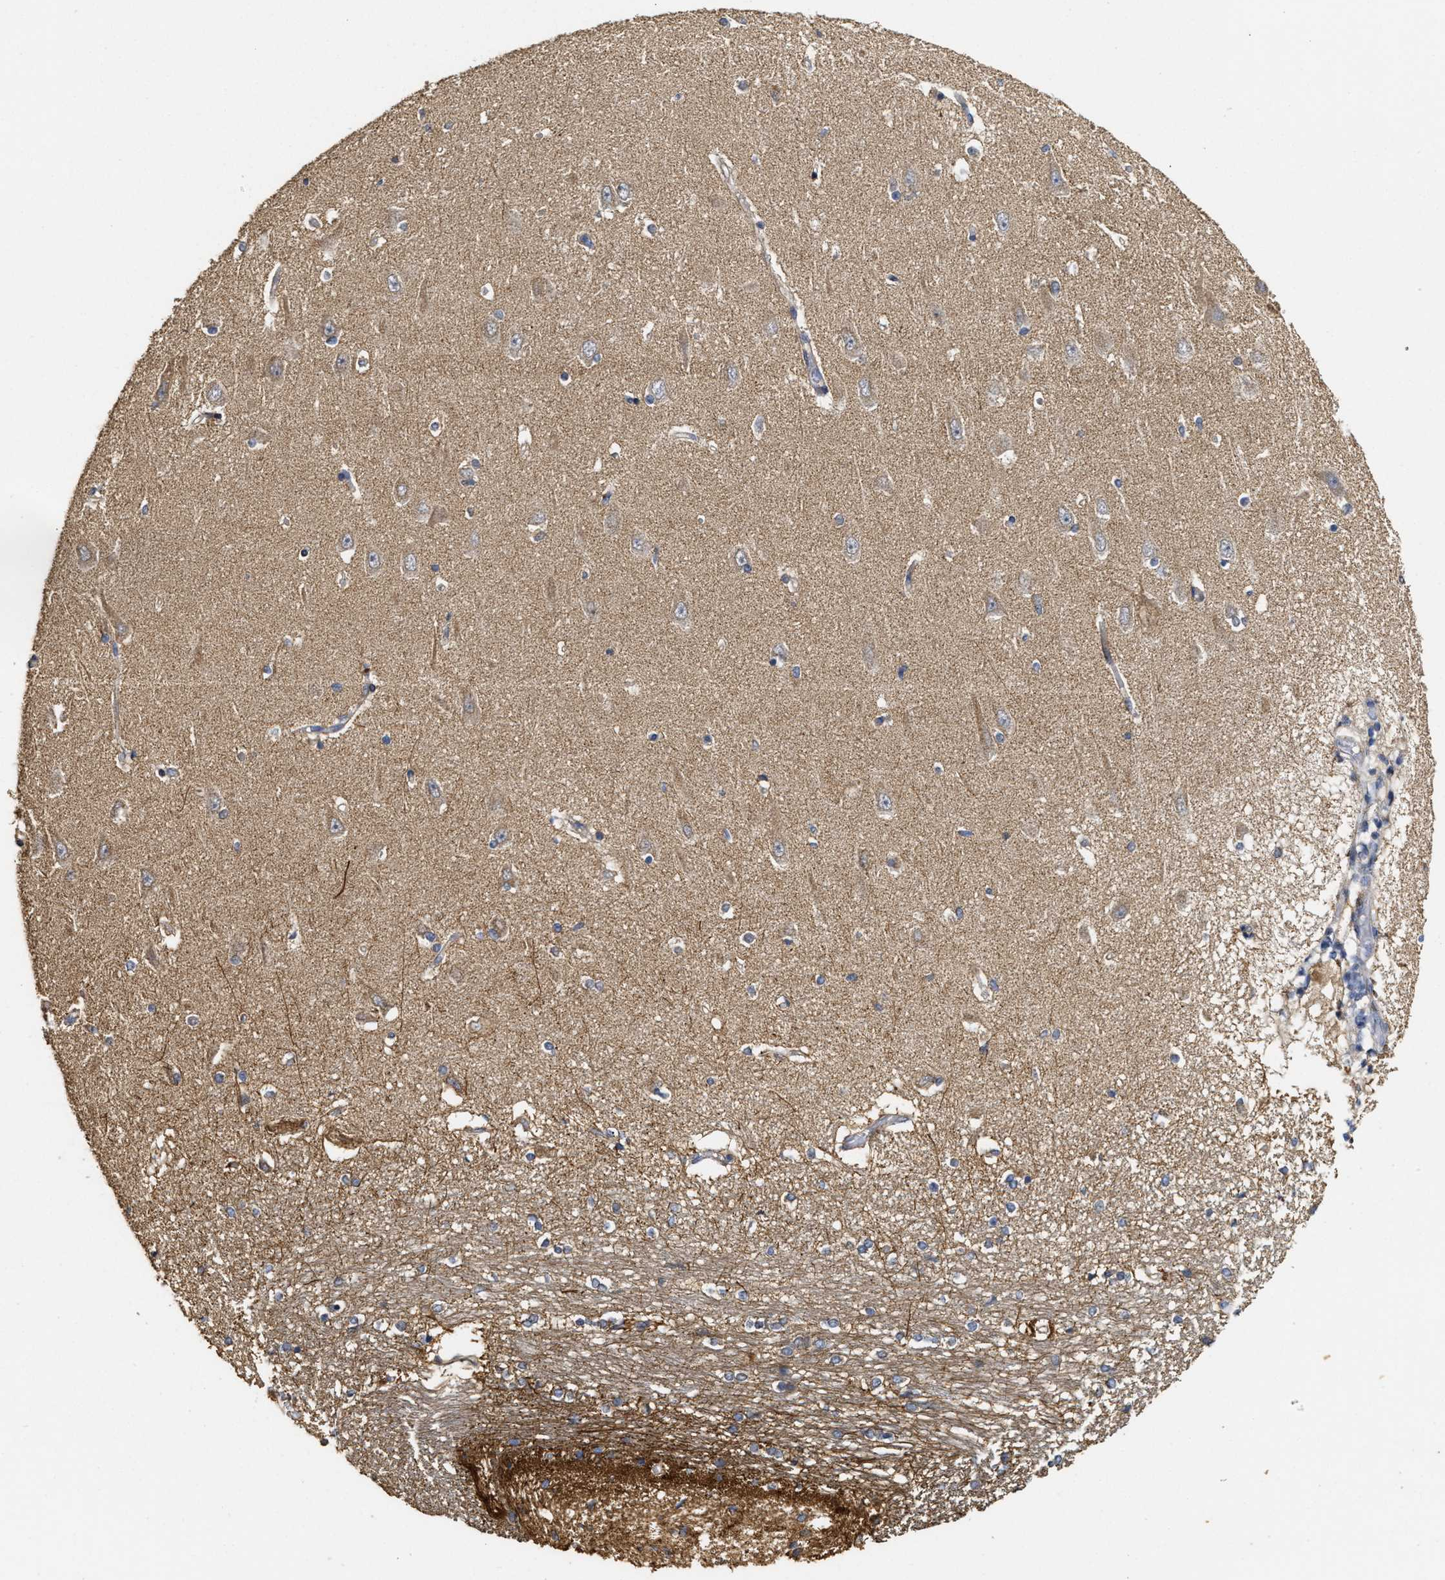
{"staining": {"intensity": "weak", "quantity": "<25%", "location": "cytoplasmic/membranous"}, "tissue": "hippocampus", "cell_type": "Glial cells", "image_type": "normal", "snomed": [{"axis": "morphology", "description": "Normal tissue, NOS"}, {"axis": "topography", "description": "Hippocampus"}], "caption": "Histopathology image shows no significant protein expression in glial cells of normal hippocampus.", "gene": "NAV1", "patient": {"sex": "male", "age": 45}}